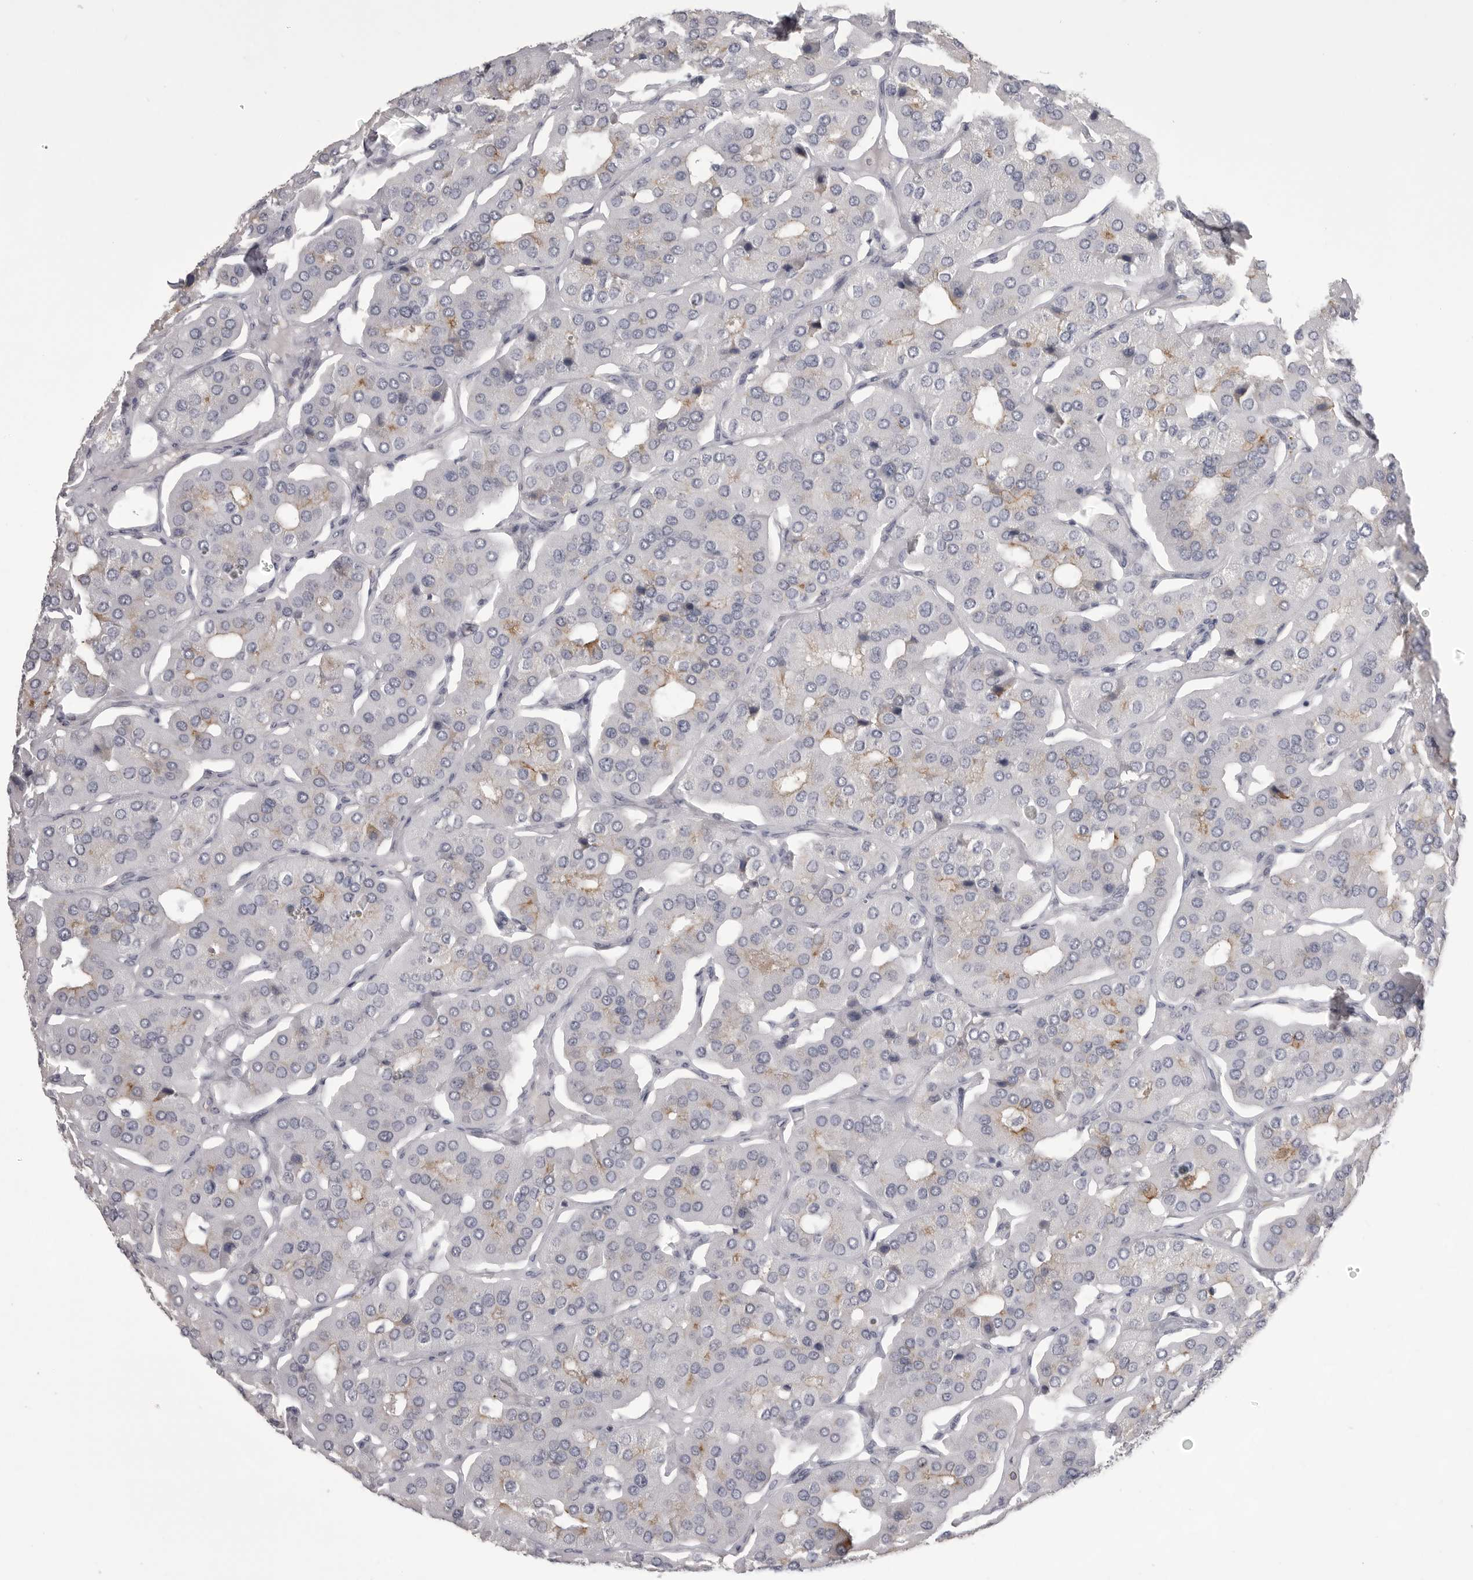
{"staining": {"intensity": "moderate", "quantity": "<25%", "location": "cytoplasmic/membranous"}, "tissue": "parathyroid gland", "cell_type": "Glandular cells", "image_type": "normal", "snomed": [{"axis": "morphology", "description": "Normal tissue, NOS"}, {"axis": "morphology", "description": "Adenoma, NOS"}, {"axis": "topography", "description": "Parathyroid gland"}], "caption": "This histopathology image shows immunohistochemistry (IHC) staining of unremarkable parathyroid gland, with low moderate cytoplasmic/membranous expression in approximately <25% of glandular cells.", "gene": "TIMP1", "patient": {"sex": "female", "age": 86}}